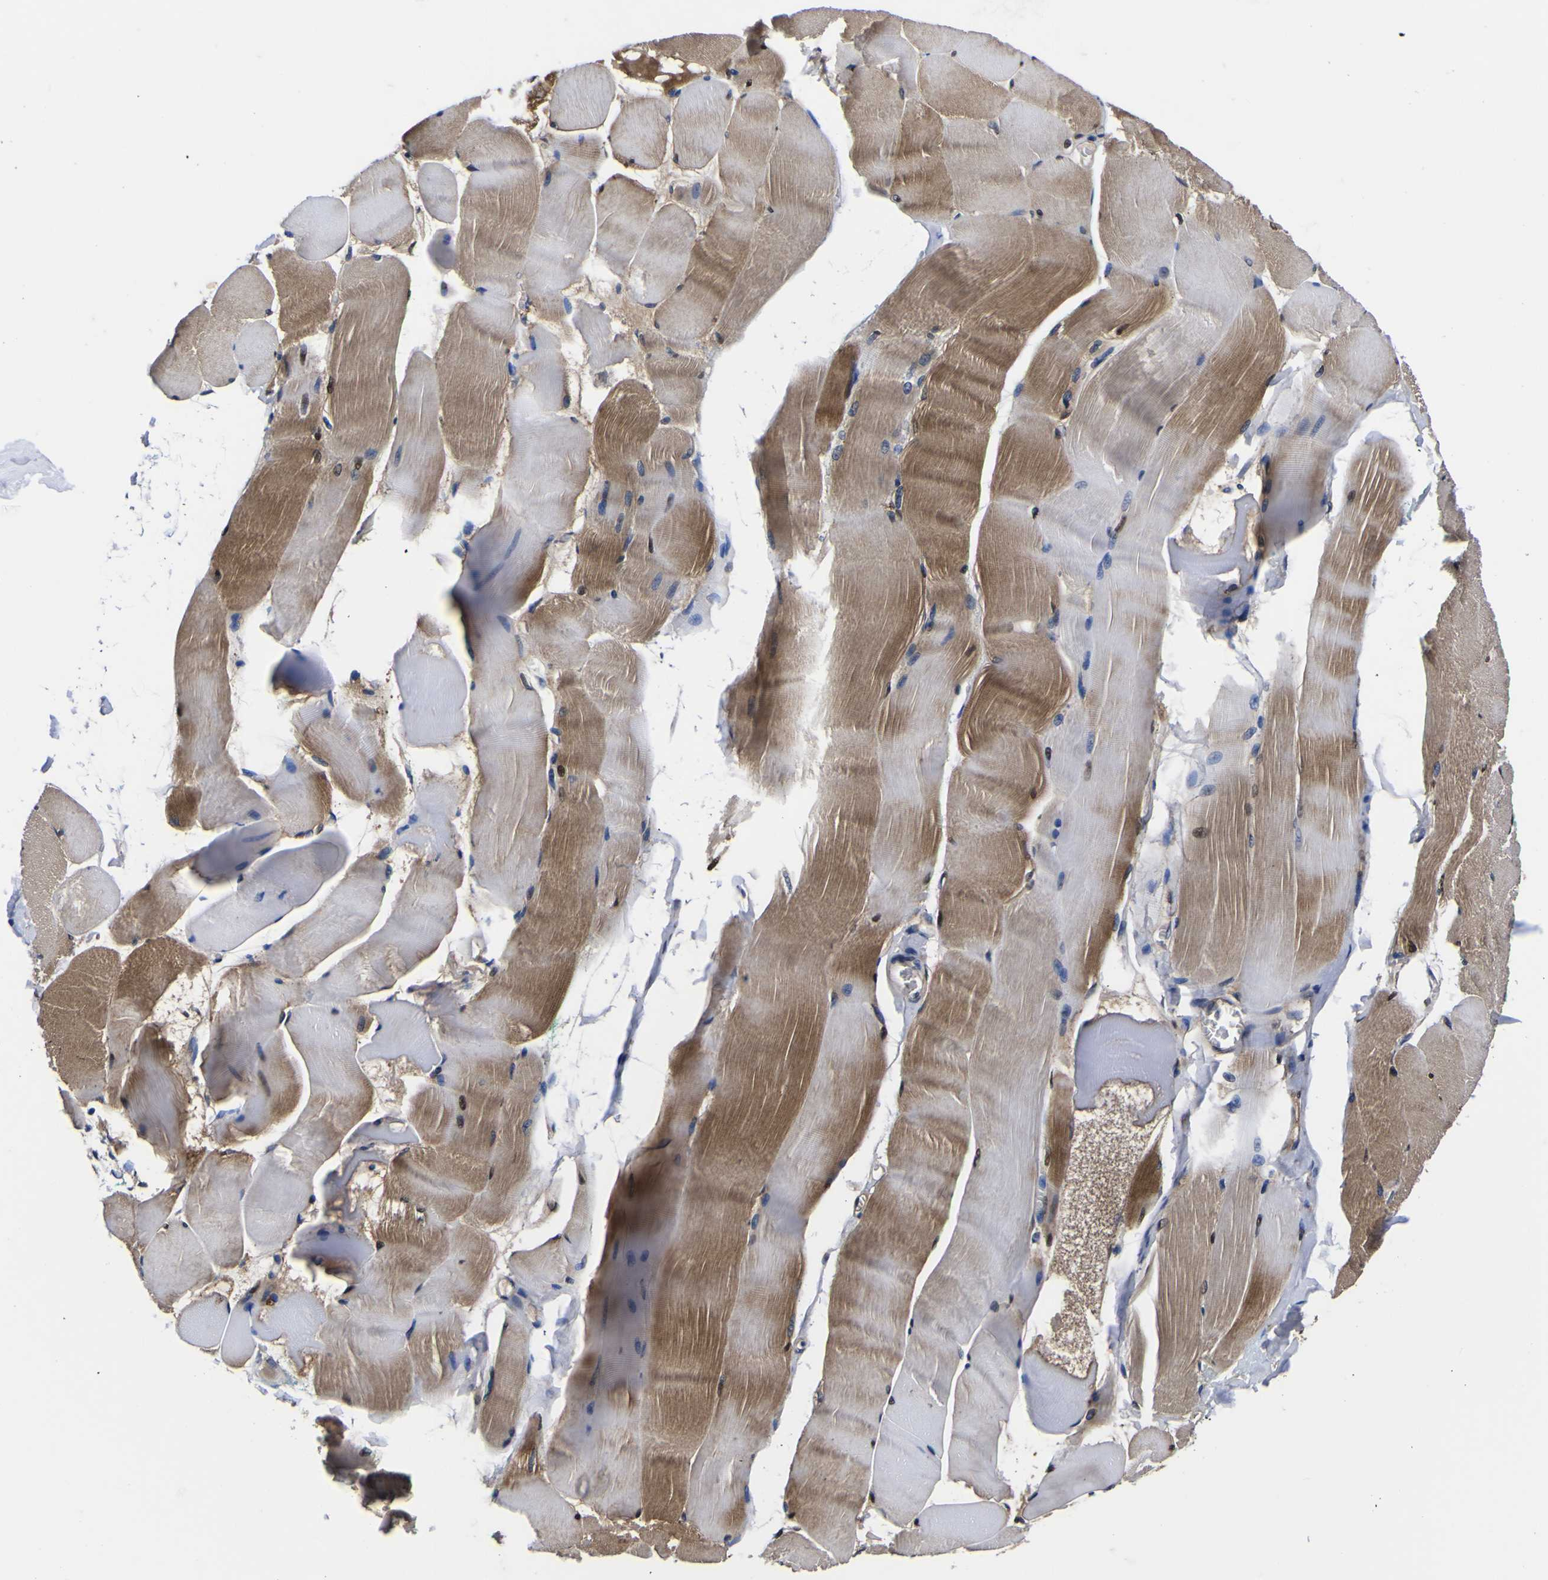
{"staining": {"intensity": "moderate", "quantity": "25%-75%", "location": "cytoplasmic/membranous"}, "tissue": "skeletal muscle", "cell_type": "Myocytes", "image_type": "normal", "snomed": [{"axis": "morphology", "description": "Normal tissue, NOS"}, {"axis": "morphology", "description": "Squamous cell carcinoma, NOS"}, {"axis": "topography", "description": "Skeletal muscle"}], "caption": "A micrograph showing moderate cytoplasmic/membranous staining in about 25%-75% of myocytes in normal skeletal muscle, as visualized by brown immunohistochemical staining.", "gene": "FAM110B", "patient": {"sex": "male", "age": 51}}